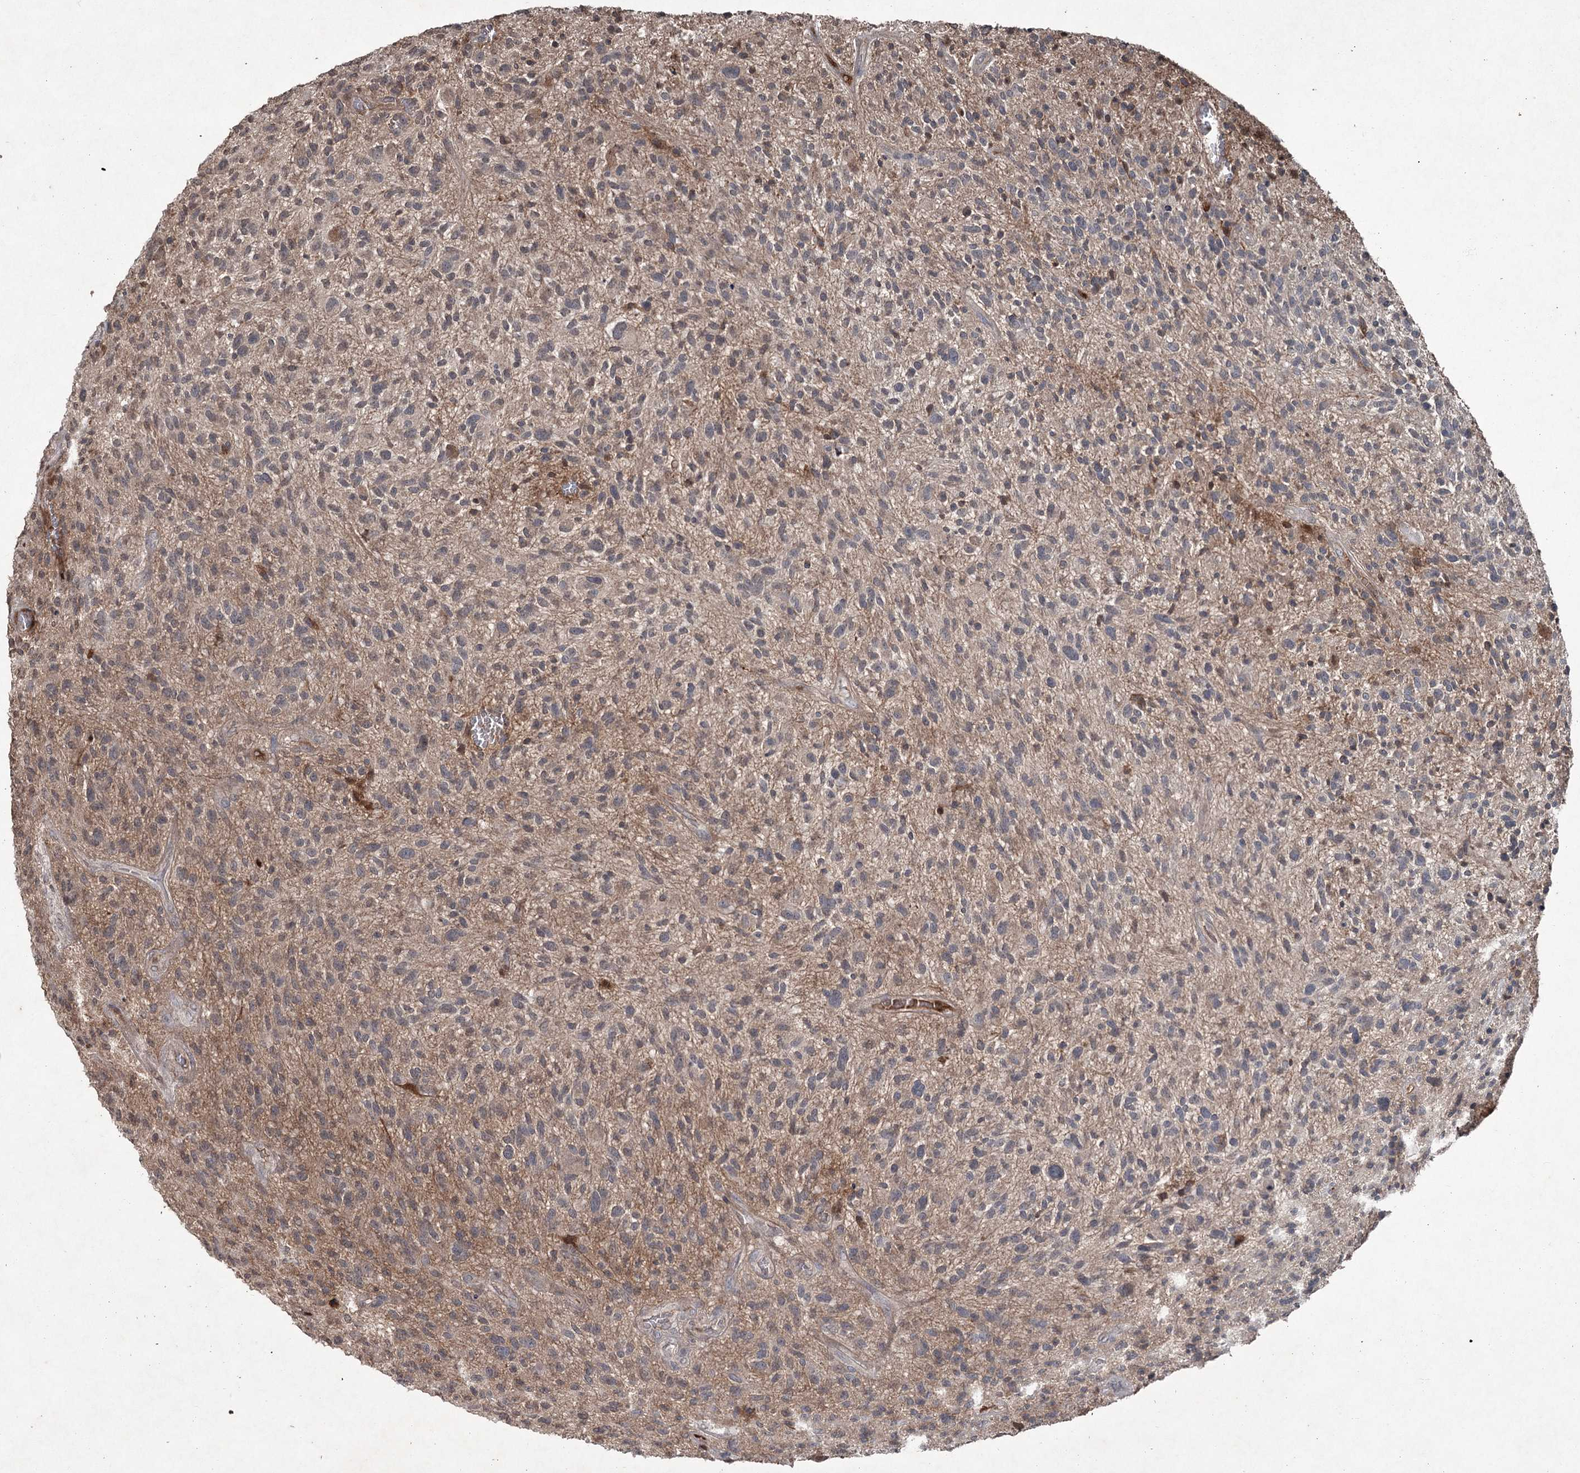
{"staining": {"intensity": "weak", "quantity": "25%-75%", "location": "cytoplasmic/membranous"}, "tissue": "glioma", "cell_type": "Tumor cells", "image_type": "cancer", "snomed": [{"axis": "morphology", "description": "Glioma, malignant, High grade"}, {"axis": "topography", "description": "Brain"}], "caption": "An image of human glioma stained for a protein exhibits weak cytoplasmic/membranous brown staining in tumor cells.", "gene": "PGLYRP2", "patient": {"sex": "male", "age": 47}}